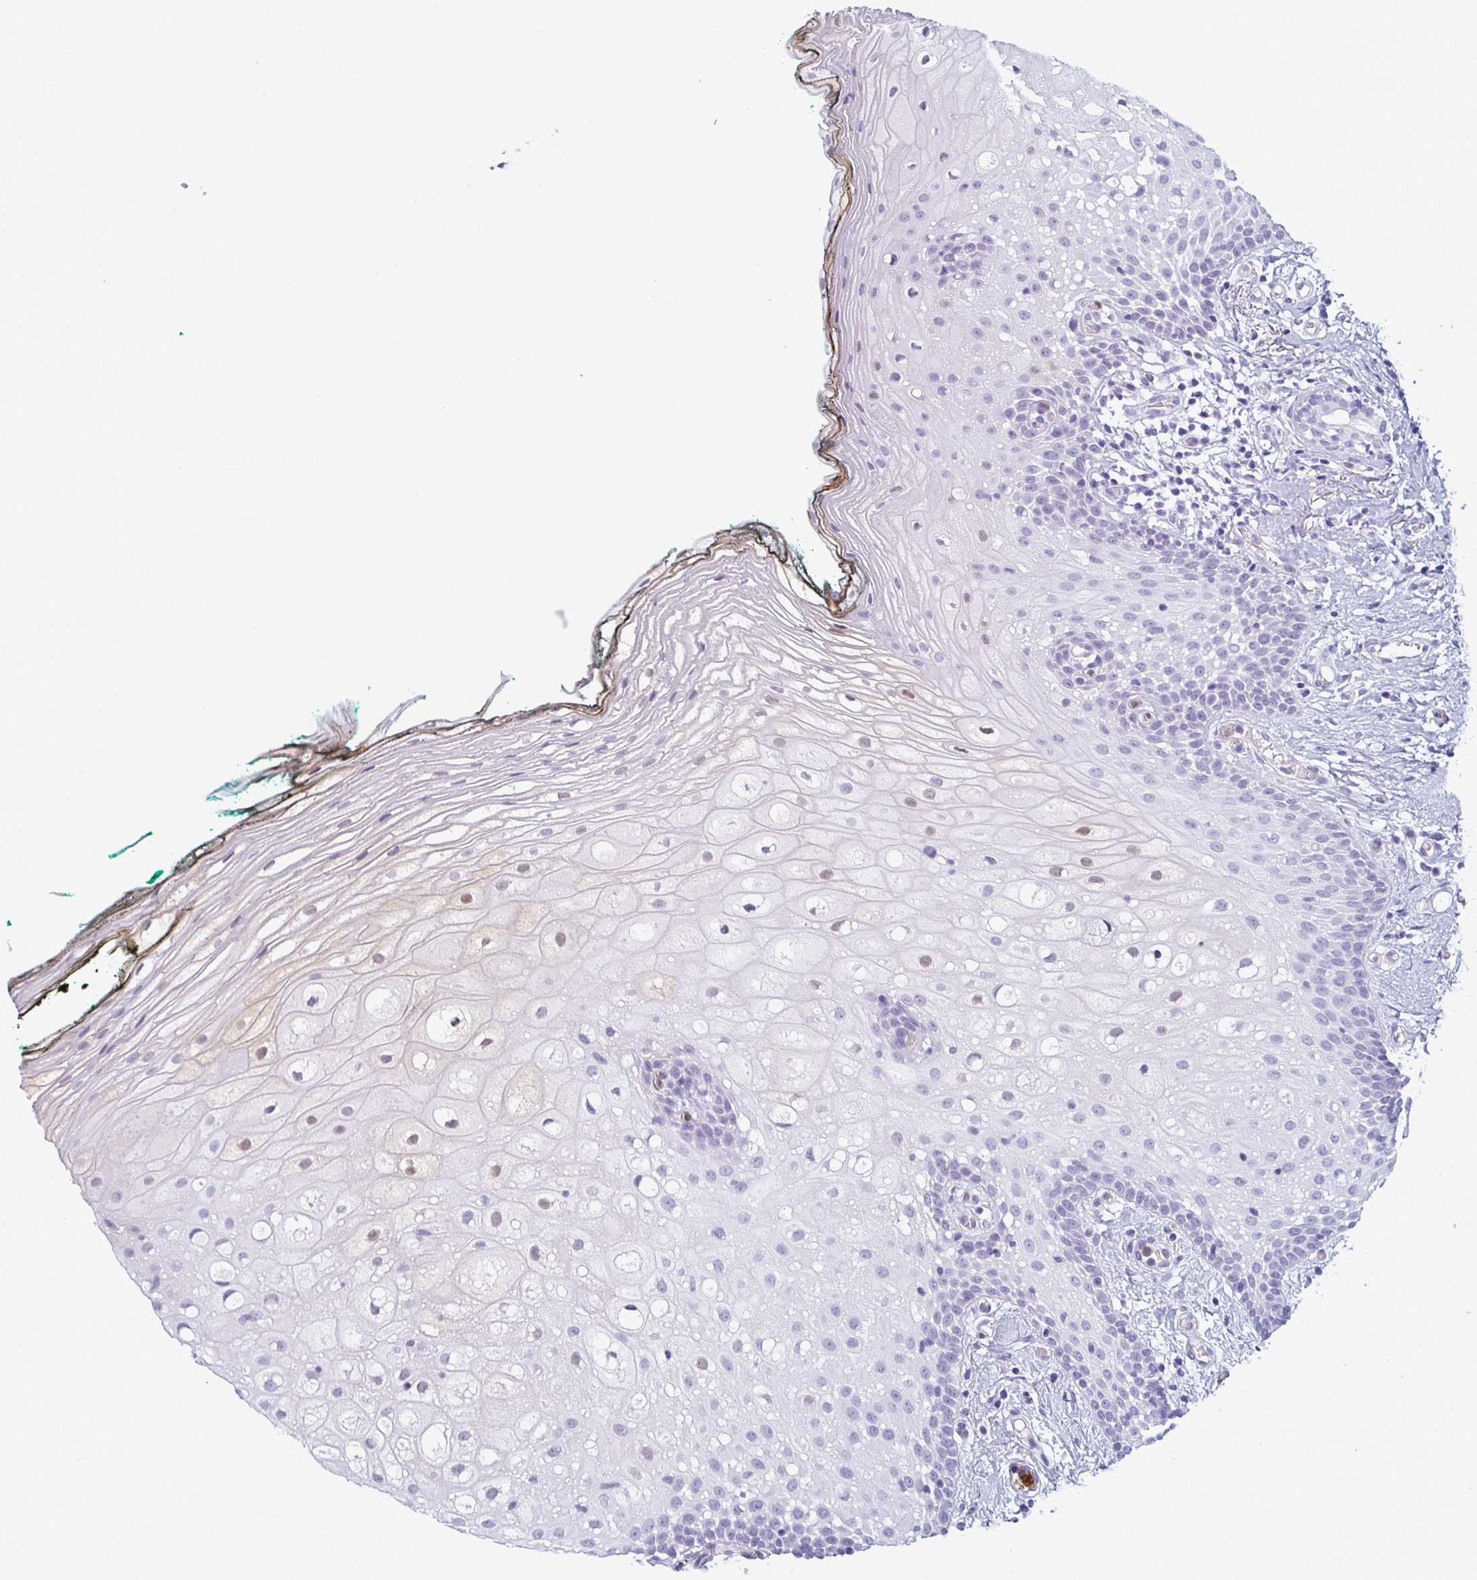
{"staining": {"intensity": "moderate", "quantity": "<25%", "location": "nuclear"}, "tissue": "oral mucosa", "cell_type": "Squamous epithelial cells", "image_type": "normal", "snomed": [{"axis": "morphology", "description": "Normal tissue, NOS"}, {"axis": "topography", "description": "Oral tissue"}], "caption": "High-magnification brightfield microscopy of unremarkable oral mucosa stained with DAB (brown) and counterstained with hematoxylin (blue). squamous epithelial cells exhibit moderate nuclear expression is seen in approximately<25% of cells. Nuclei are stained in blue.", "gene": "CDA", "patient": {"sex": "female", "age": 83}}